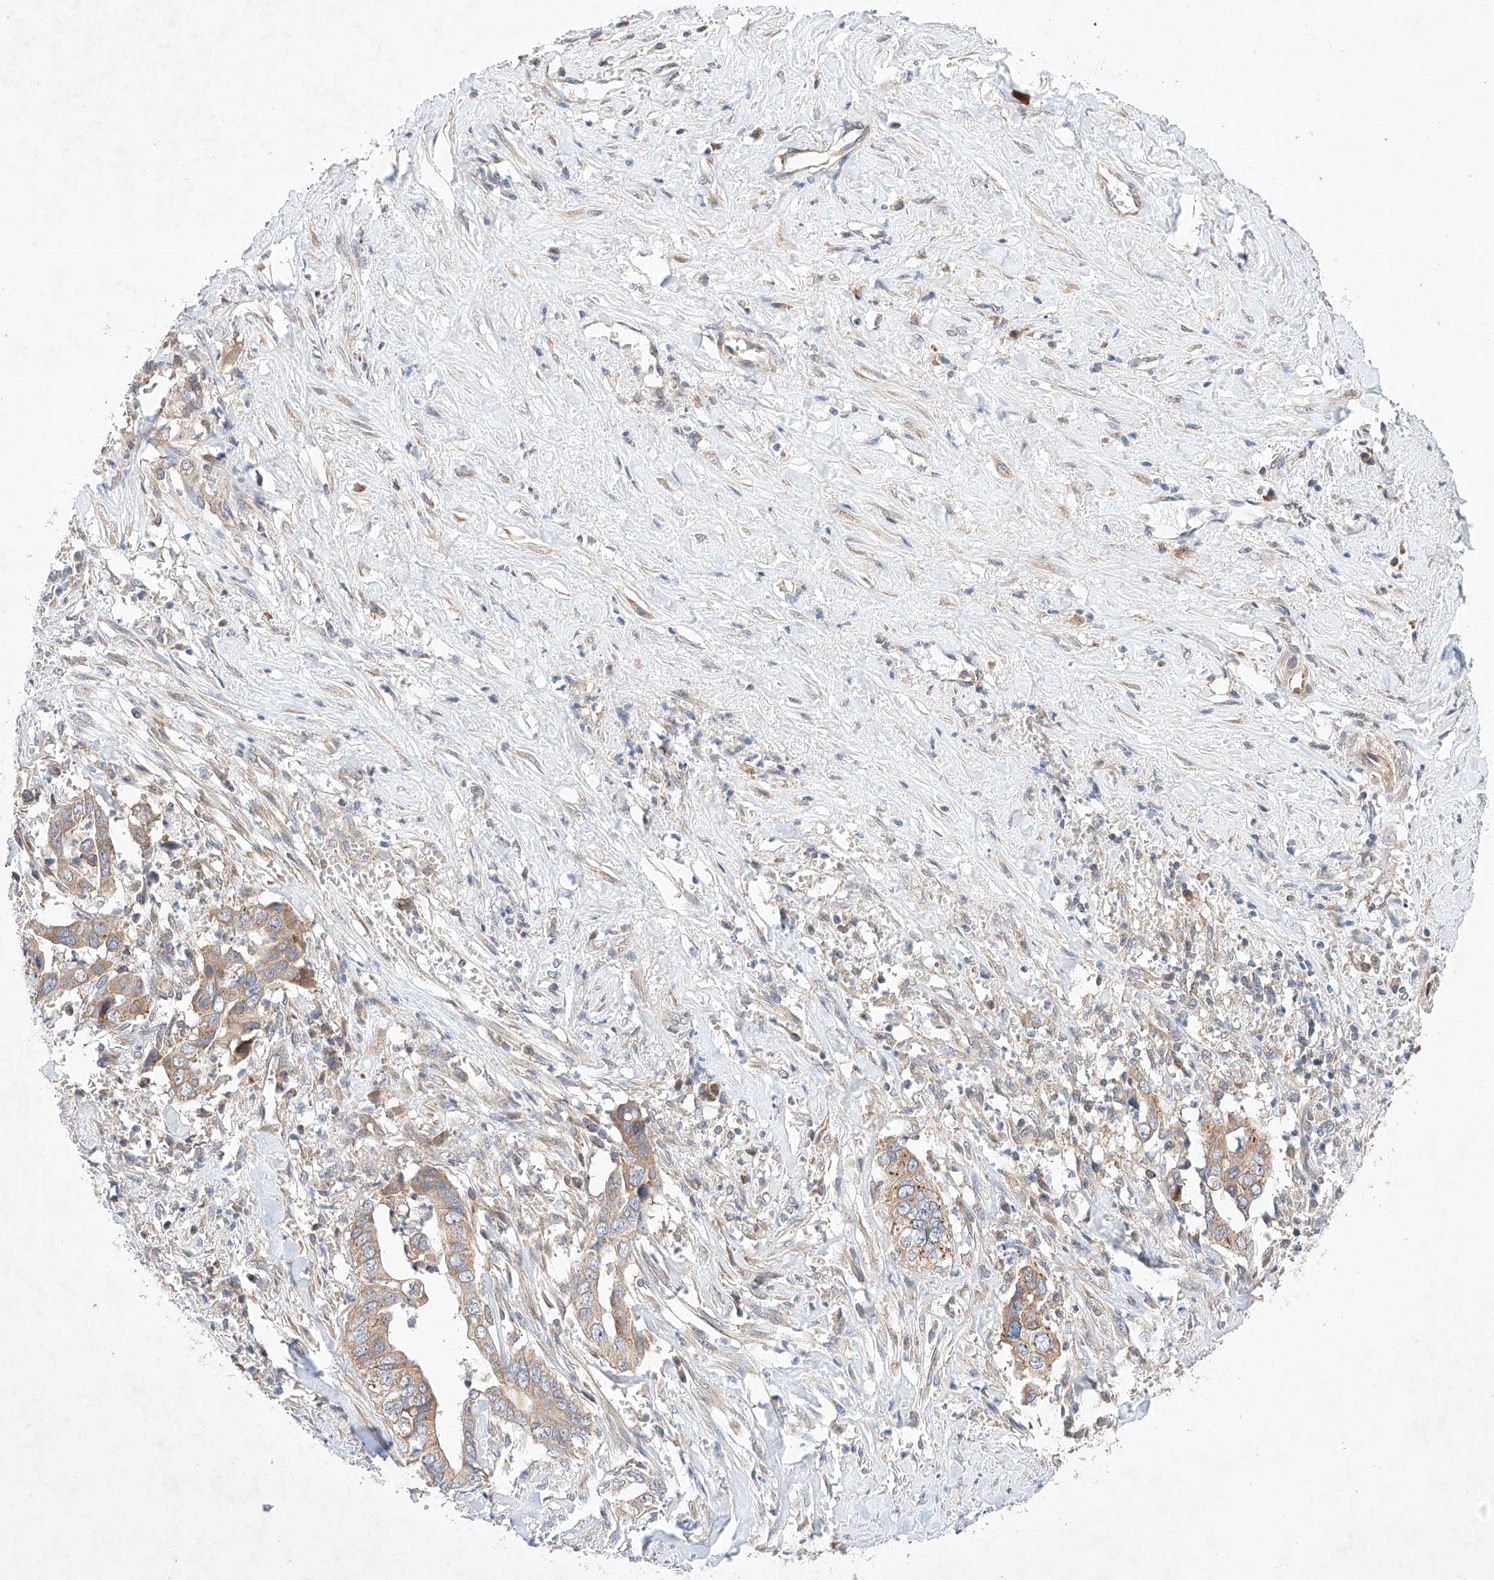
{"staining": {"intensity": "moderate", "quantity": ">75%", "location": "cytoplasmic/membranous"}, "tissue": "liver cancer", "cell_type": "Tumor cells", "image_type": "cancer", "snomed": [{"axis": "morphology", "description": "Cholangiocarcinoma"}, {"axis": "topography", "description": "Liver"}], "caption": "IHC (DAB (3,3'-diaminobenzidine)) staining of liver cancer (cholangiocarcinoma) exhibits moderate cytoplasmic/membranous protein positivity in about >75% of tumor cells. (DAB IHC, brown staining for protein, blue staining for nuclei).", "gene": "C6orf118", "patient": {"sex": "female", "age": 79}}